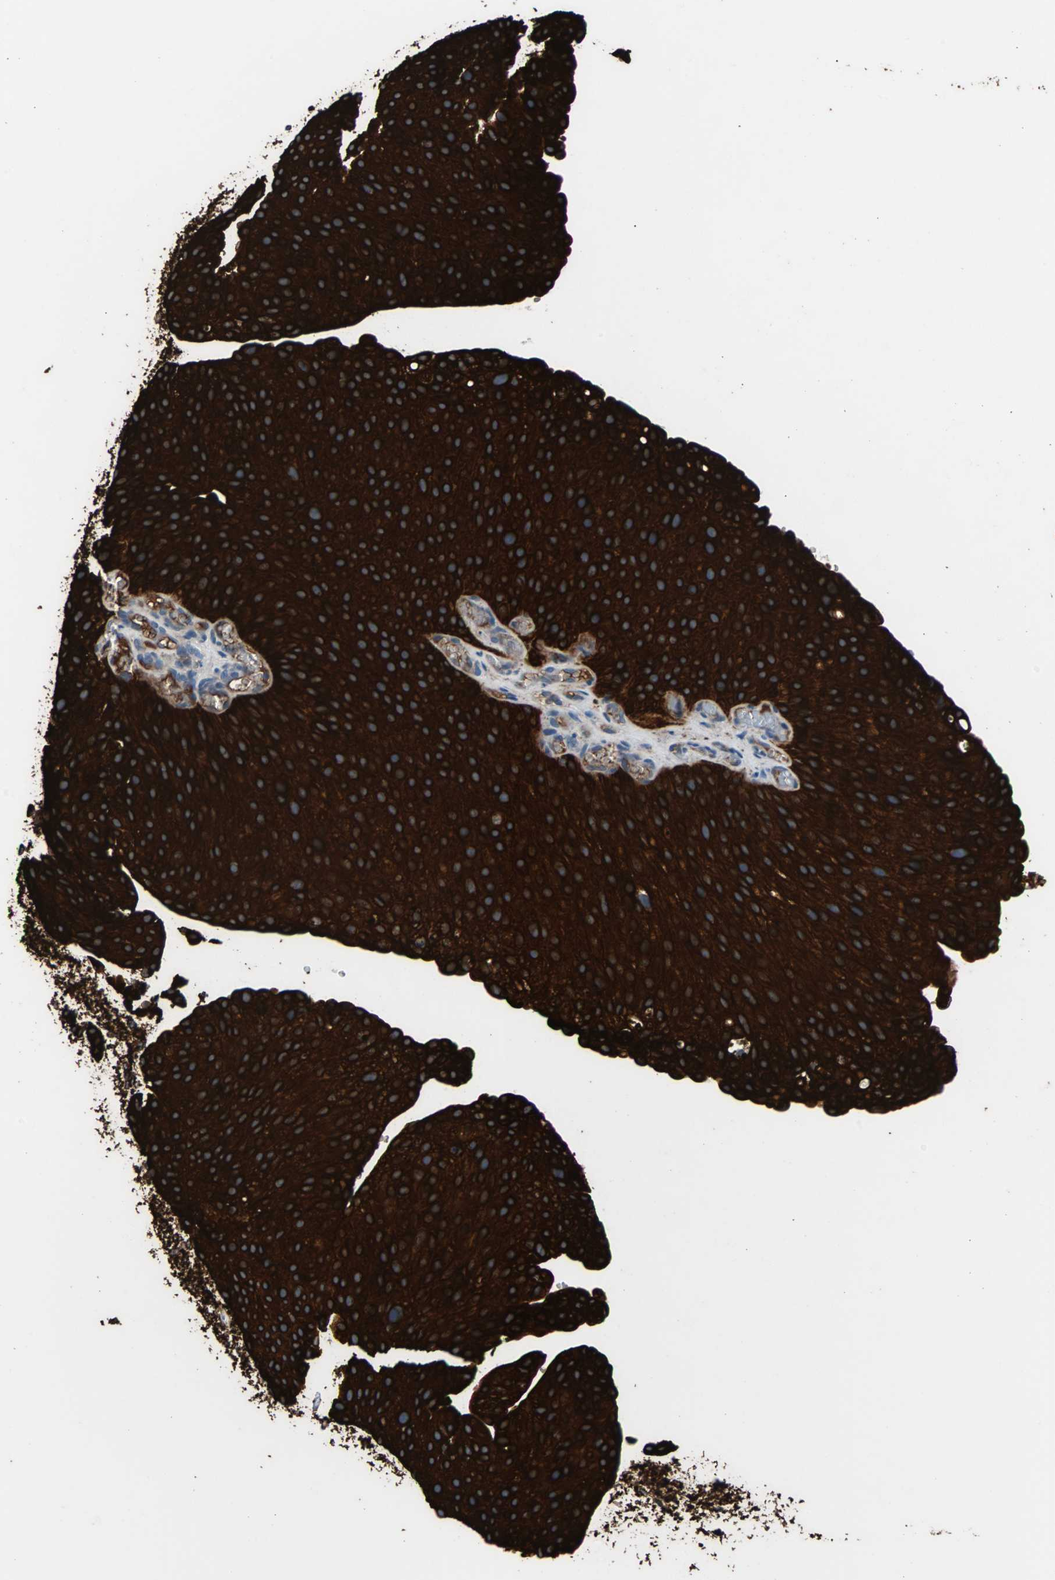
{"staining": {"intensity": "strong", "quantity": ">75%", "location": "cytoplasmic/membranous"}, "tissue": "urothelial cancer", "cell_type": "Tumor cells", "image_type": "cancer", "snomed": [{"axis": "morphology", "description": "Urothelial carcinoma, Low grade"}, {"axis": "topography", "description": "Smooth muscle"}, {"axis": "topography", "description": "Urinary bladder"}], "caption": "Strong cytoplasmic/membranous expression is seen in approximately >75% of tumor cells in urothelial cancer.", "gene": "KRT7", "patient": {"sex": "male", "age": 60}}